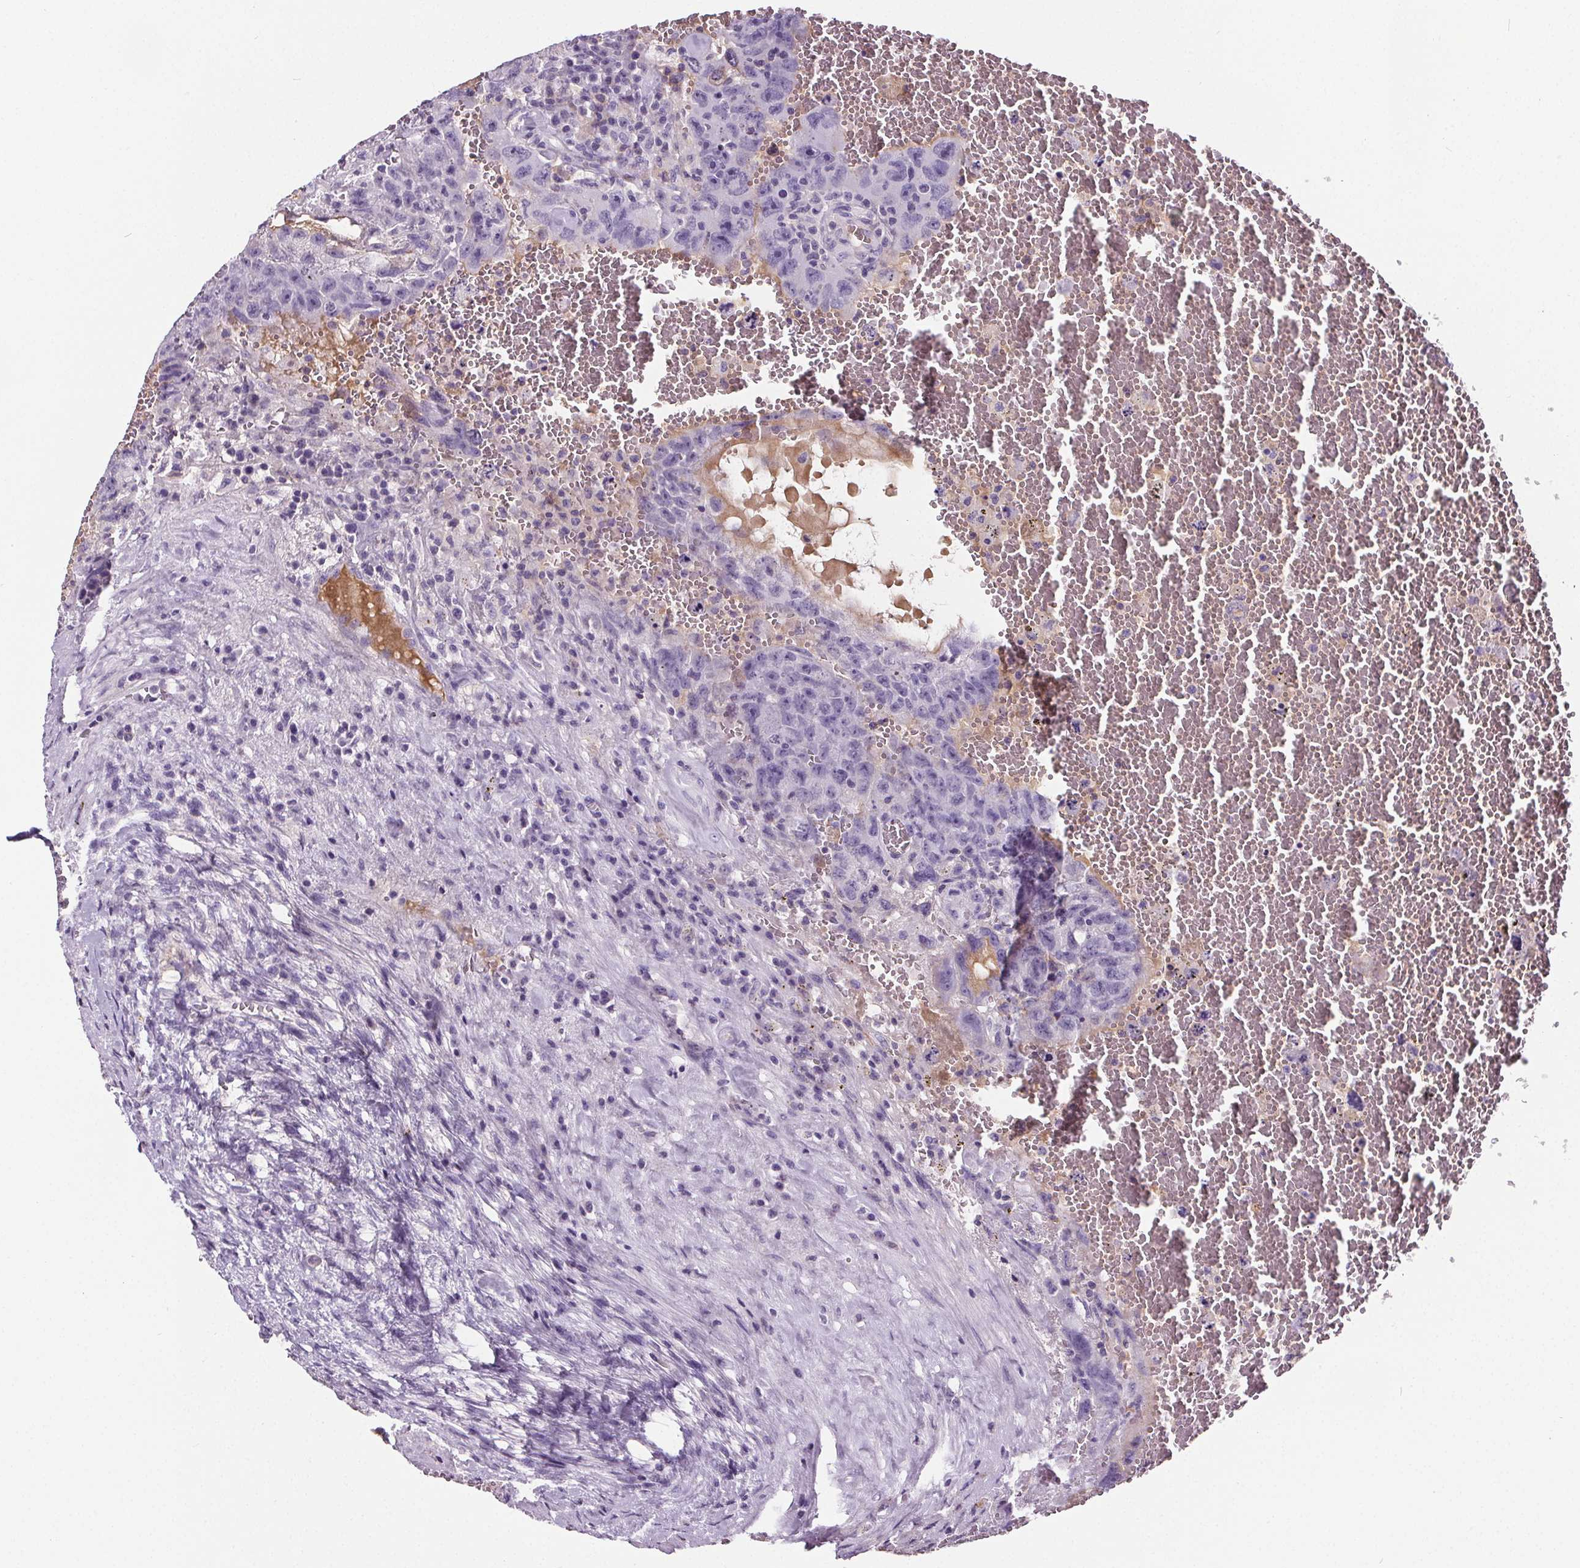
{"staining": {"intensity": "negative", "quantity": "none", "location": "none"}, "tissue": "testis cancer", "cell_type": "Tumor cells", "image_type": "cancer", "snomed": [{"axis": "morphology", "description": "Carcinoma, Embryonal, NOS"}, {"axis": "topography", "description": "Testis"}], "caption": "Testis cancer was stained to show a protein in brown. There is no significant positivity in tumor cells. (DAB immunohistochemistry with hematoxylin counter stain).", "gene": "CD5L", "patient": {"sex": "male", "age": 26}}